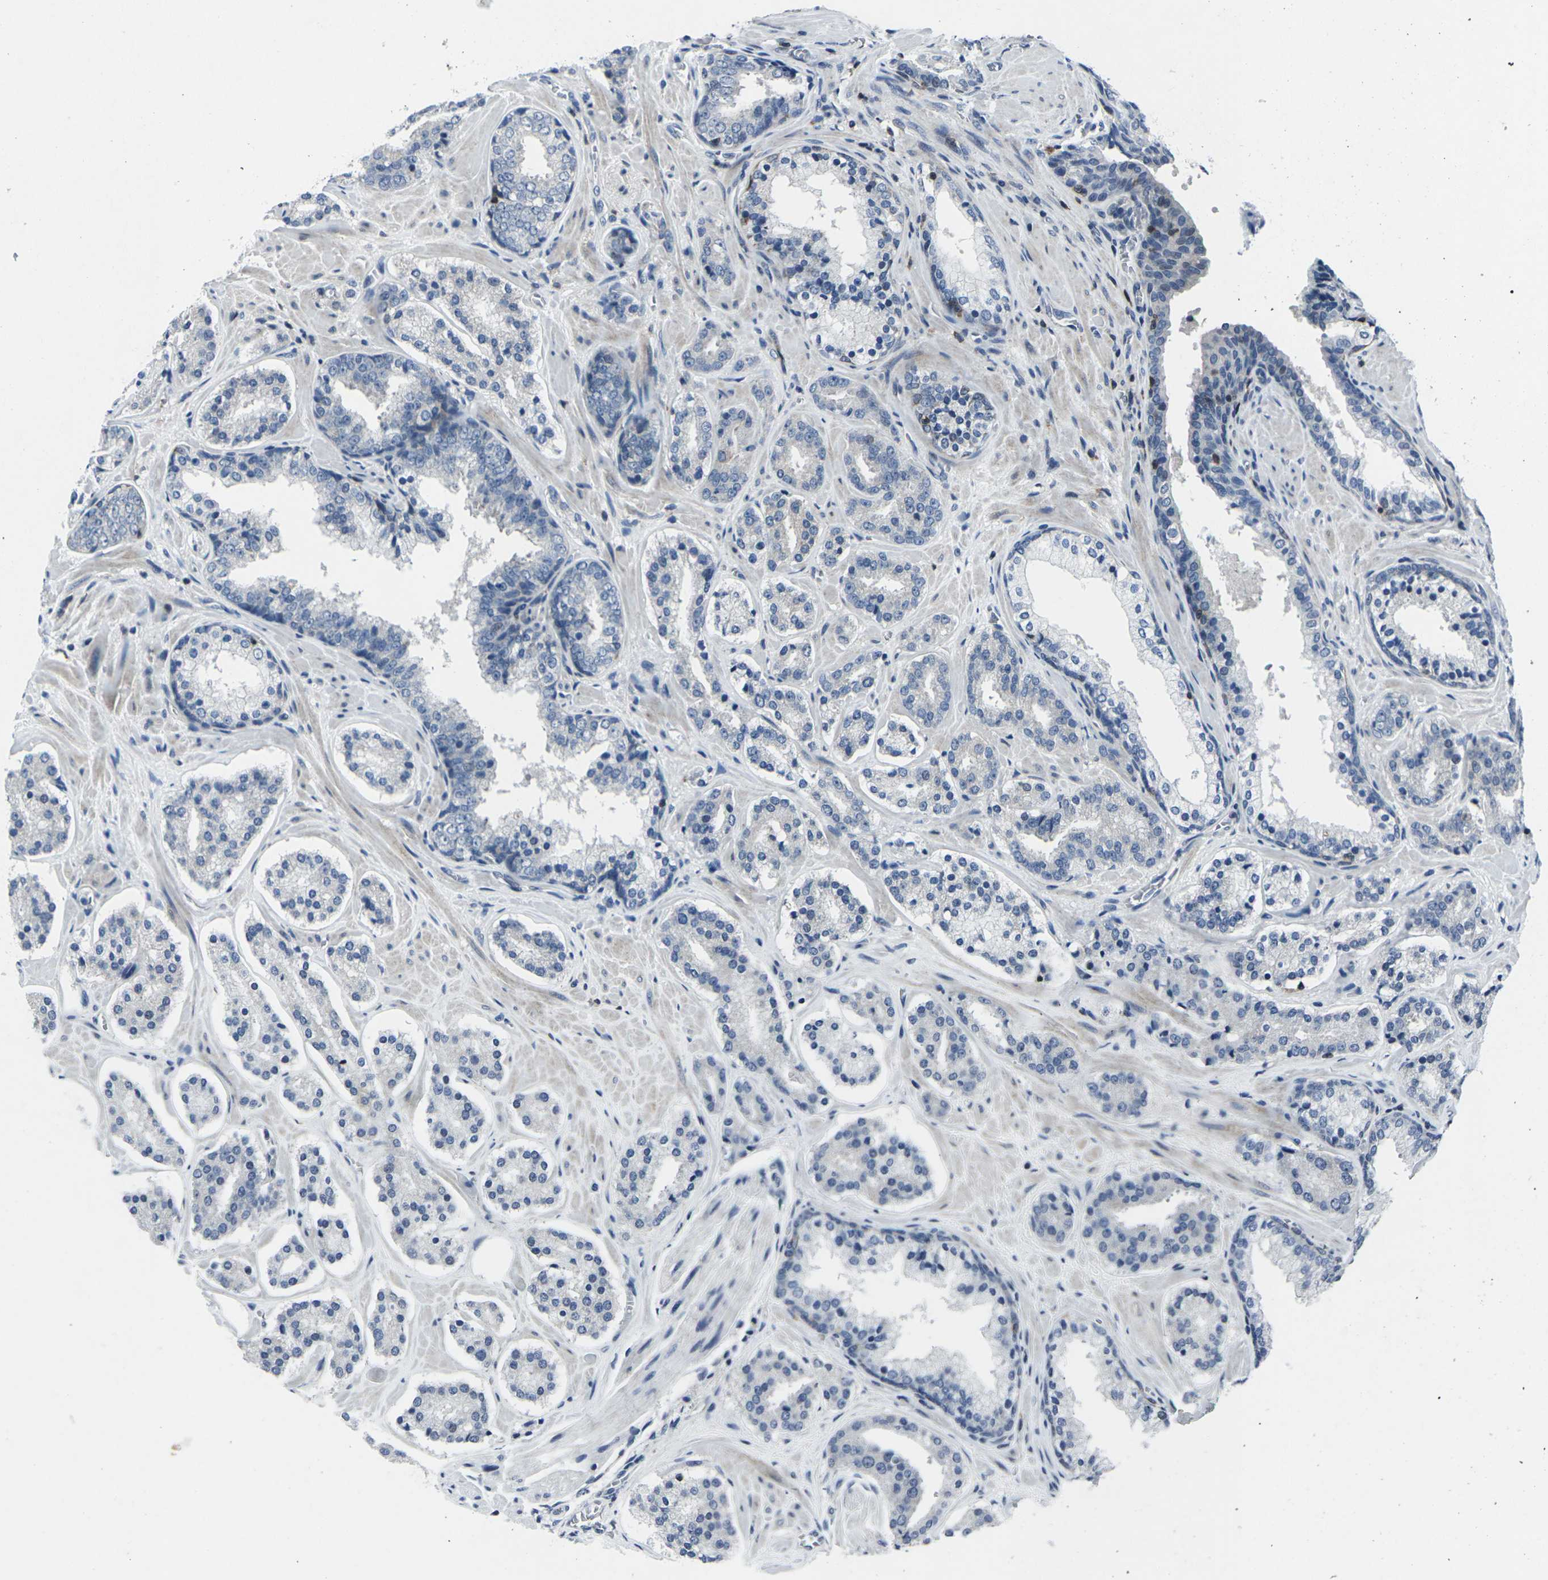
{"staining": {"intensity": "negative", "quantity": "none", "location": "none"}, "tissue": "prostate cancer", "cell_type": "Tumor cells", "image_type": "cancer", "snomed": [{"axis": "morphology", "description": "Adenocarcinoma, High grade"}, {"axis": "topography", "description": "Prostate"}], "caption": "The histopathology image demonstrates no staining of tumor cells in adenocarcinoma (high-grade) (prostate). Brightfield microscopy of IHC stained with DAB (brown) and hematoxylin (blue), captured at high magnification.", "gene": "STAT4", "patient": {"sex": "male", "age": 60}}